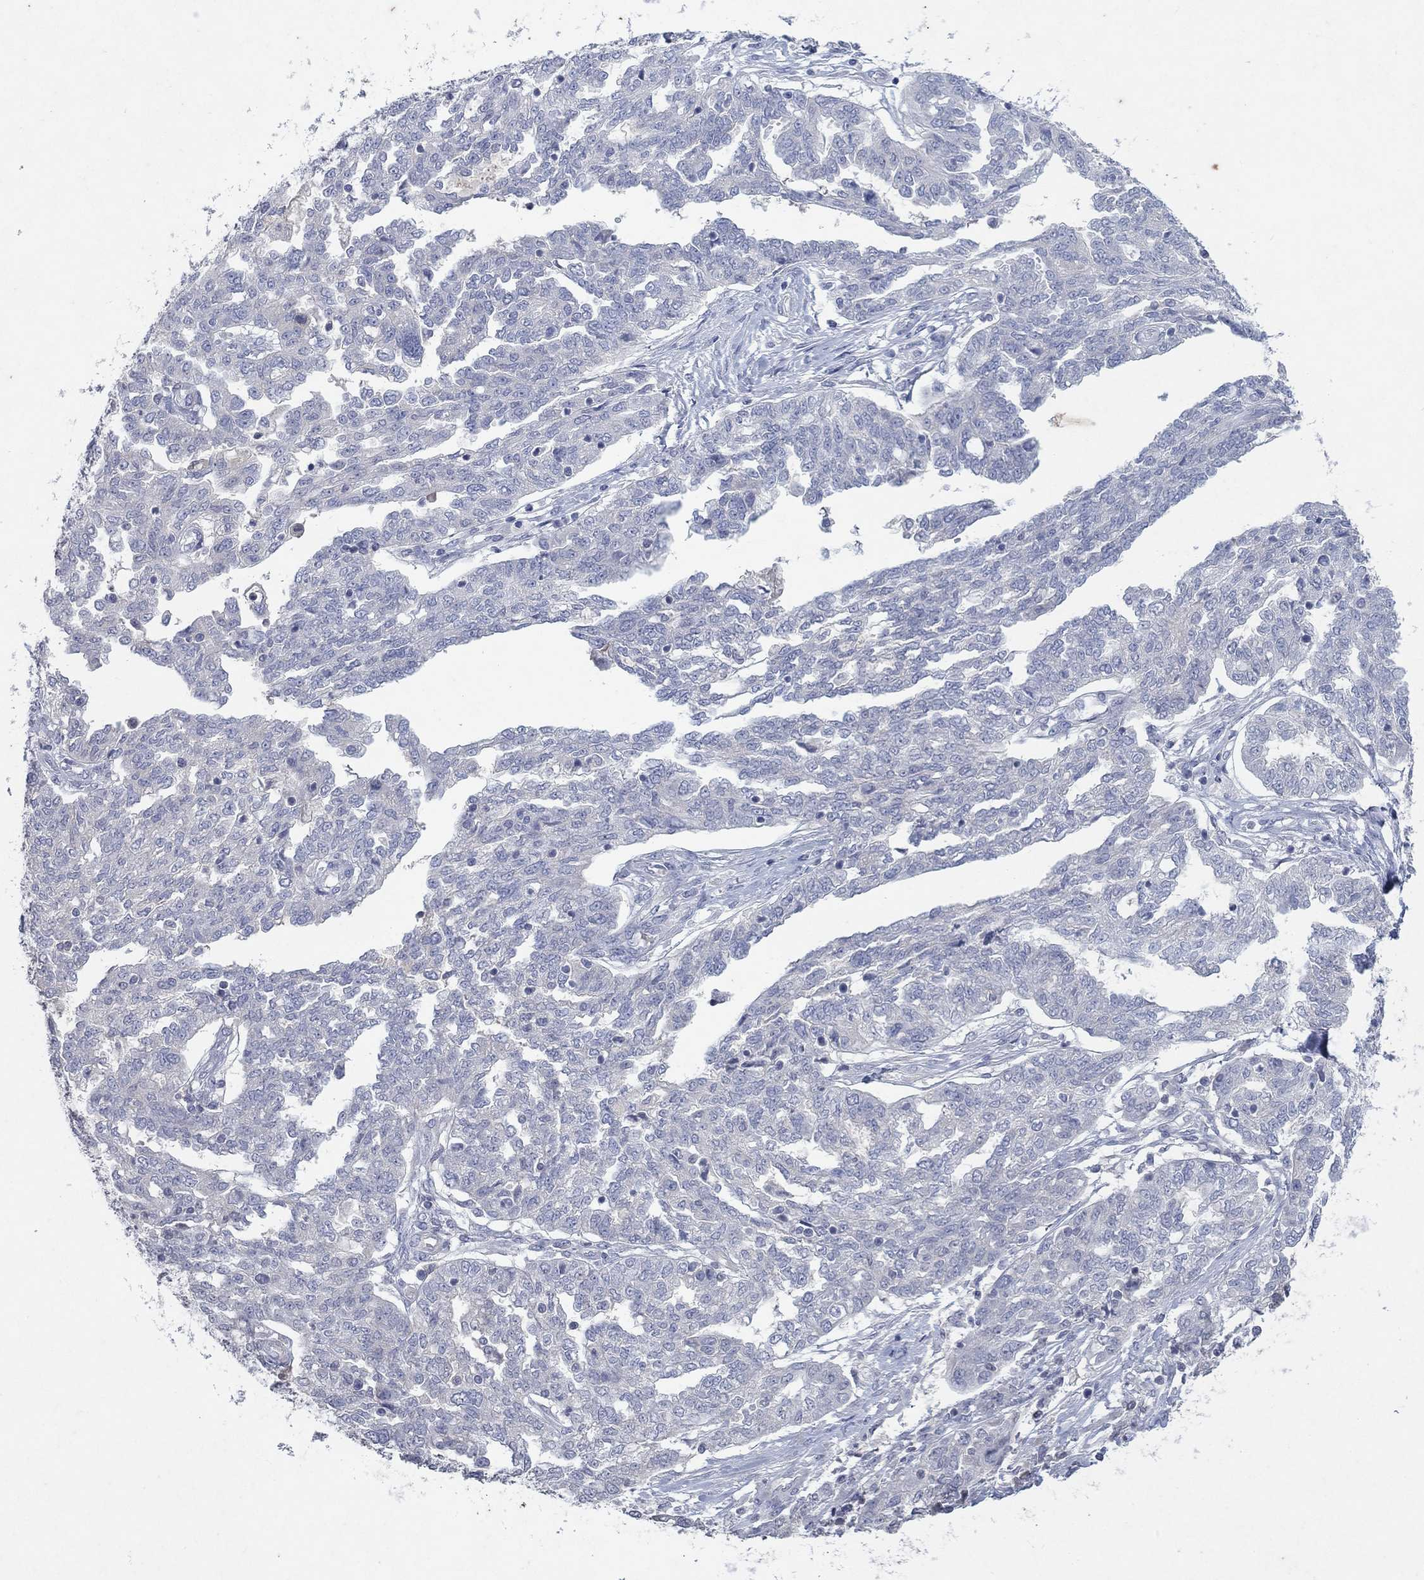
{"staining": {"intensity": "negative", "quantity": "none", "location": "none"}, "tissue": "ovarian cancer", "cell_type": "Tumor cells", "image_type": "cancer", "snomed": [{"axis": "morphology", "description": "Cystadenocarcinoma, serous, NOS"}, {"axis": "topography", "description": "Ovary"}], "caption": "High power microscopy photomicrograph of an immunohistochemistry micrograph of ovarian cancer, revealing no significant positivity in tumor cells. (Brightfield microscopy of DAB immunohistochemistry at high magnification).", "gene": "KRT40", "patient": {"sex": "female", "age": 67}}